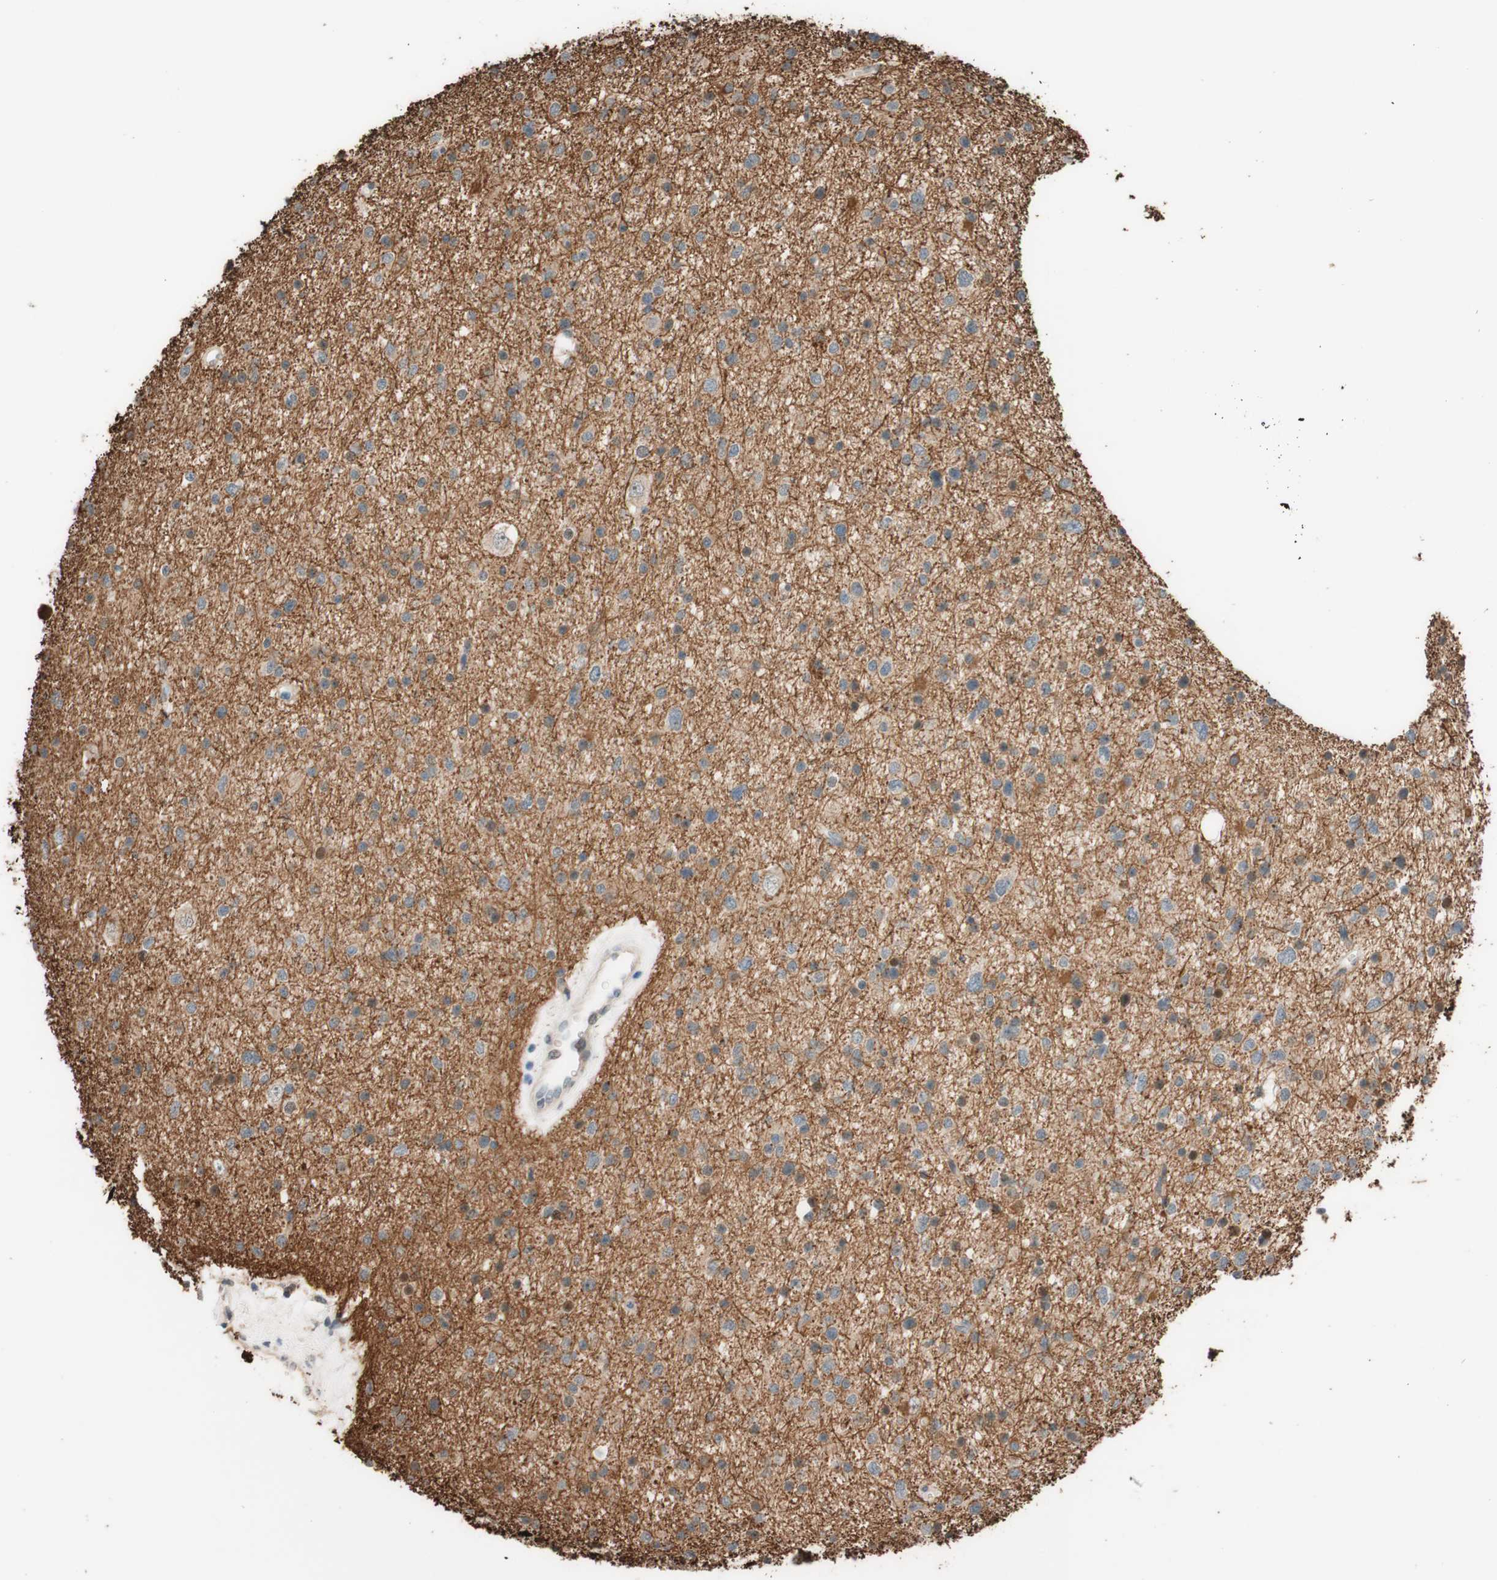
{"staining": {"intensity": "moderate", "quantity": "<25%", "location": "cytoplasmic/membranous"}, "tissue": "glioma", "cell_type": "Tumor cells", "image_type": "cancer", "snomed": [{"axis": "morphology", "description": "Glioma, malignant, Low grade"}, {"axis": "topography", "description": "Brain"}], "caption": "Moderate cytoplasmic/membranous staining is seen in approximately <25% of tumor cells in glioma.", "gene": "CCNC", "patient": {"sex": "female", "age": 37}}